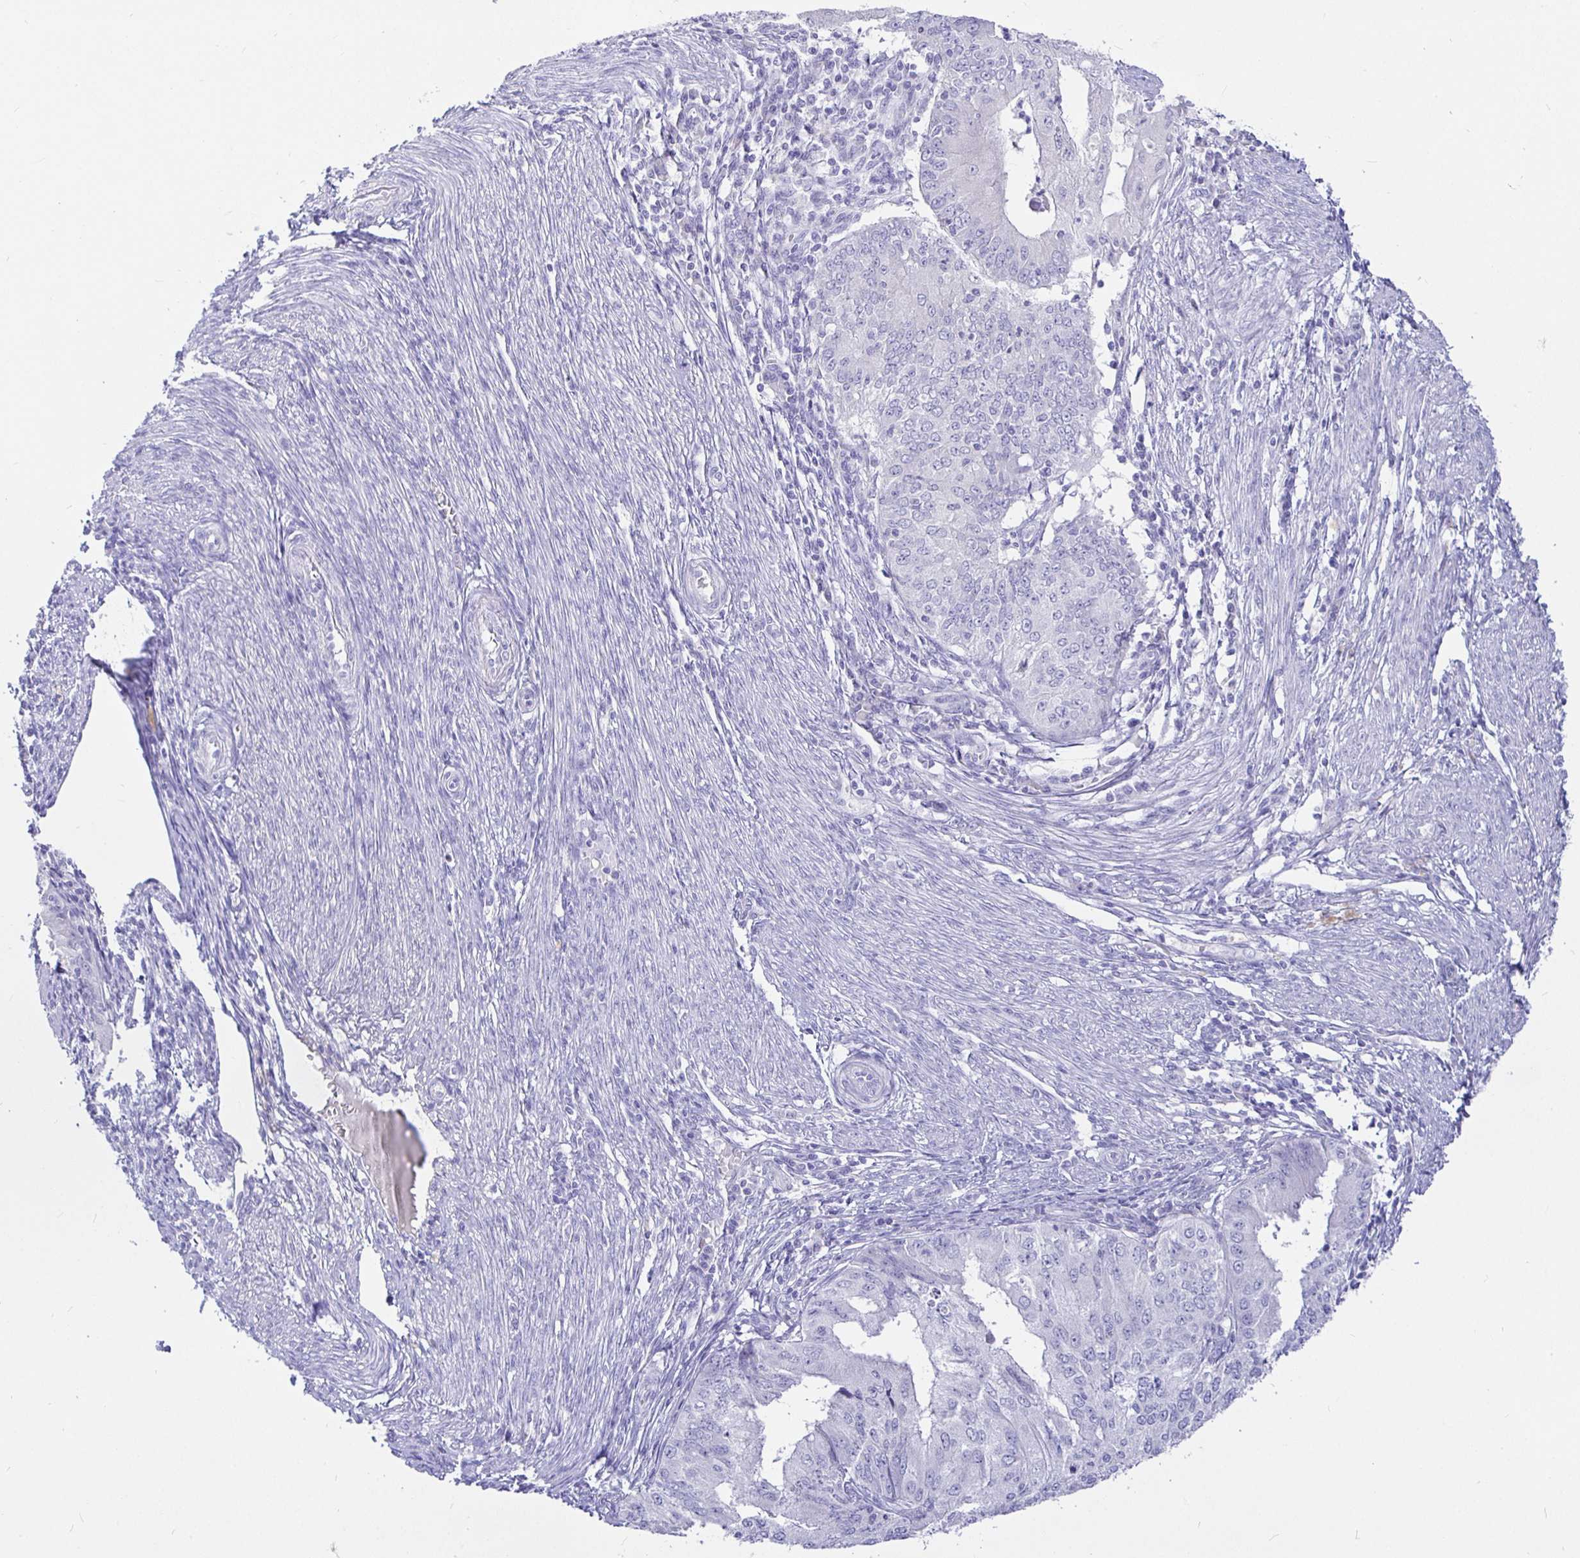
{"staining": {"intensity": "negative", "quantity": "none", "location": "none"}, "tissue": "endometrial cancer", "cell_type": "Tumor cells", "image_type": "cancer", "snomed": [{"axis": "morphology", "description": "Adenocarcinoma, NOS"}, {"axis": "topography", "description": "Endometrium"}], "caption": "Immunohistochemical staining of human endometrial adenocarcinoma exhibits no significant expression in tumor cells. (Stains: DAB immunohistochemistry with hematoxylin counter stain, Microscopy: brightfield microscopy at high magnification).", "gene": "TPTE", "patient": {"sex": "female", "age": 50}}